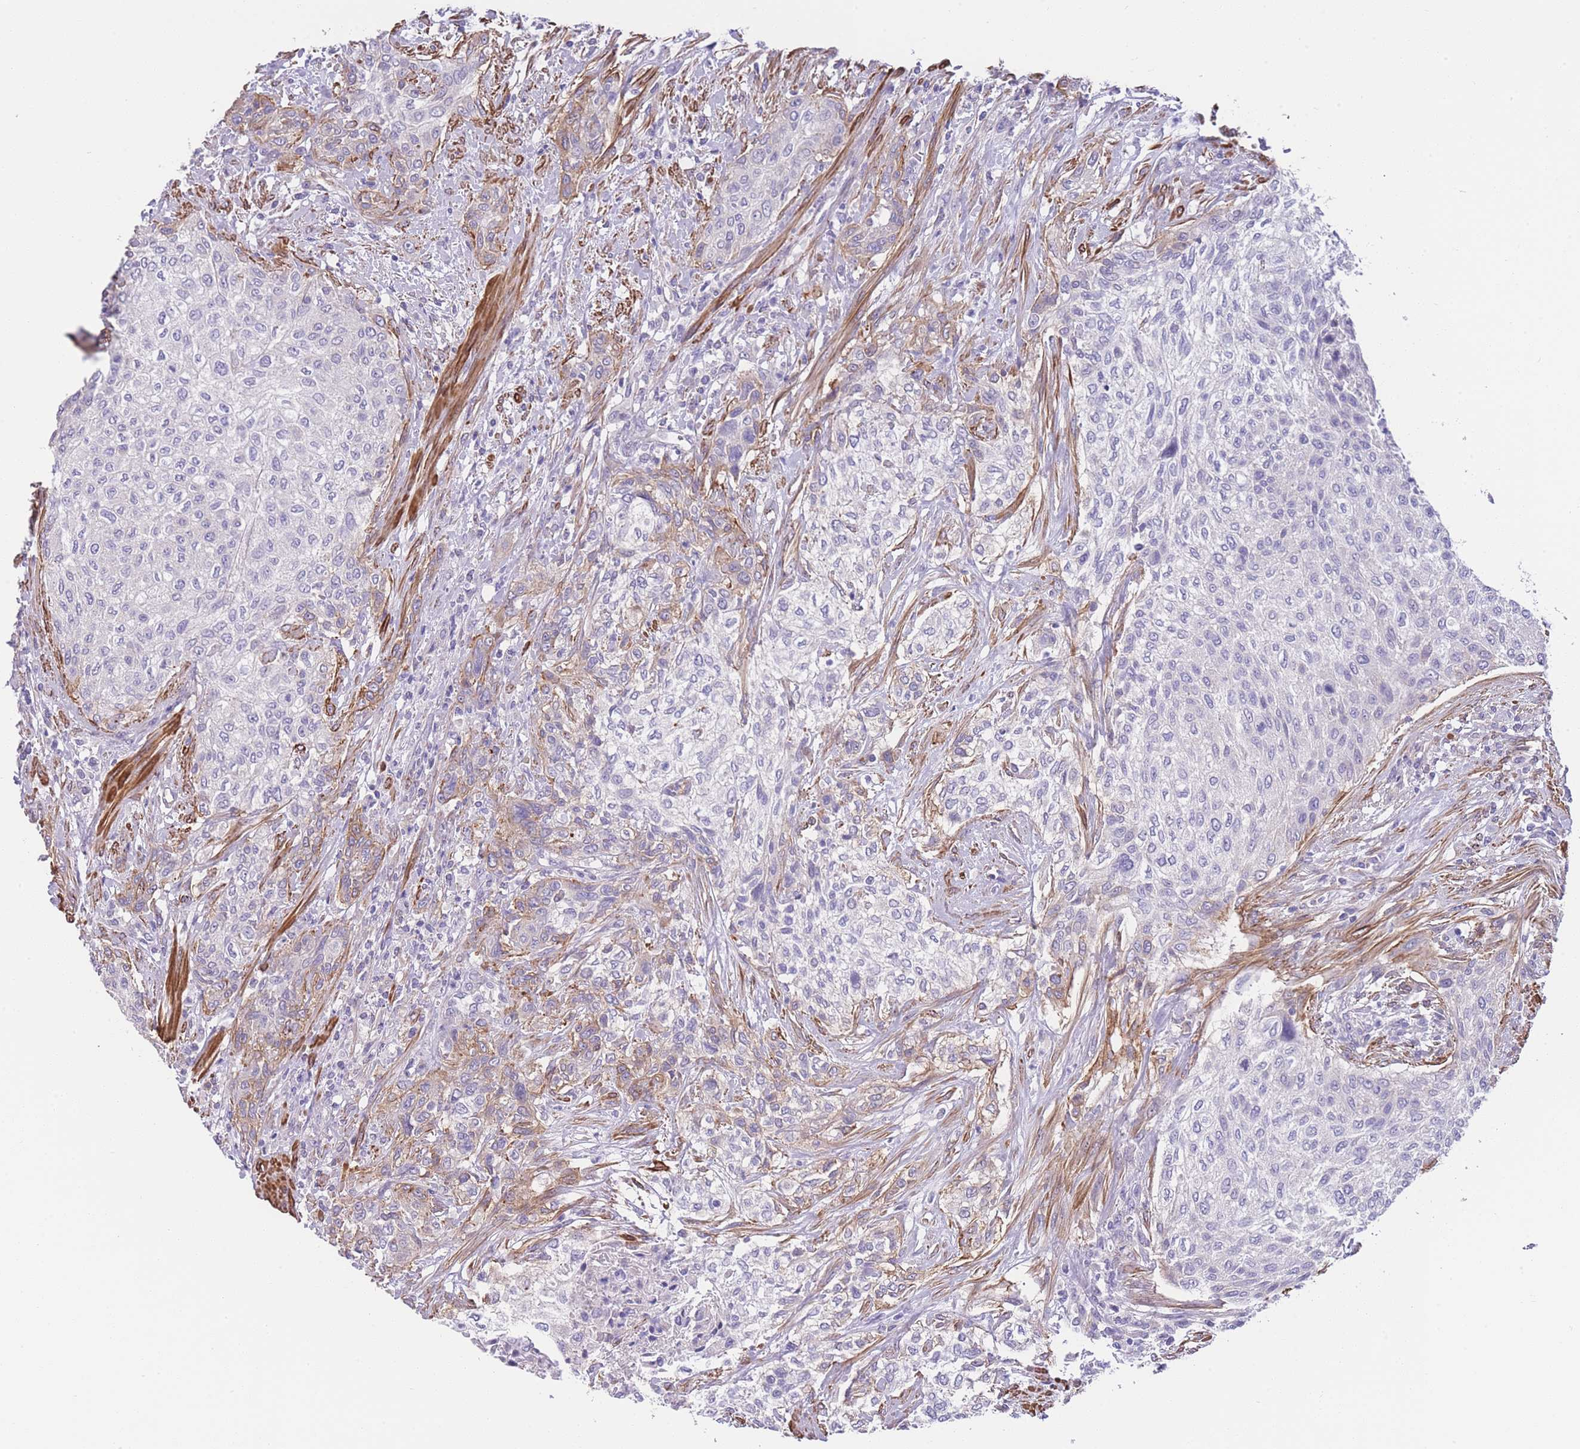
{"staining": {"intensity": "negative", "quantity": "none", "location": "none"}, "tissue": "urothelial cancer", "cell_type": "Tumor cells", "image_type": "cancer", "snomed": [{"axis": "morphology", "description": "Normal tissue, NOS"}, {"axis": "morphology", "description": "Urothelial carcinoma, NOS"}, {"axis": "topography", "description": "Urinary bladder"}, {"axis": "topography", "description": "Peripheral nerve tissue"}], "caption": "Micrograph shows no protein positivity in tumor cells of transitional cell carcinoma tissue. (DAB (3,3'-diaminobenzidine) immunohistochemistry (IHC) visualized using brightfield microscopy, high magnification).", "gene": "FAM124A", "patient": {"sex": "male", "age": 35}}